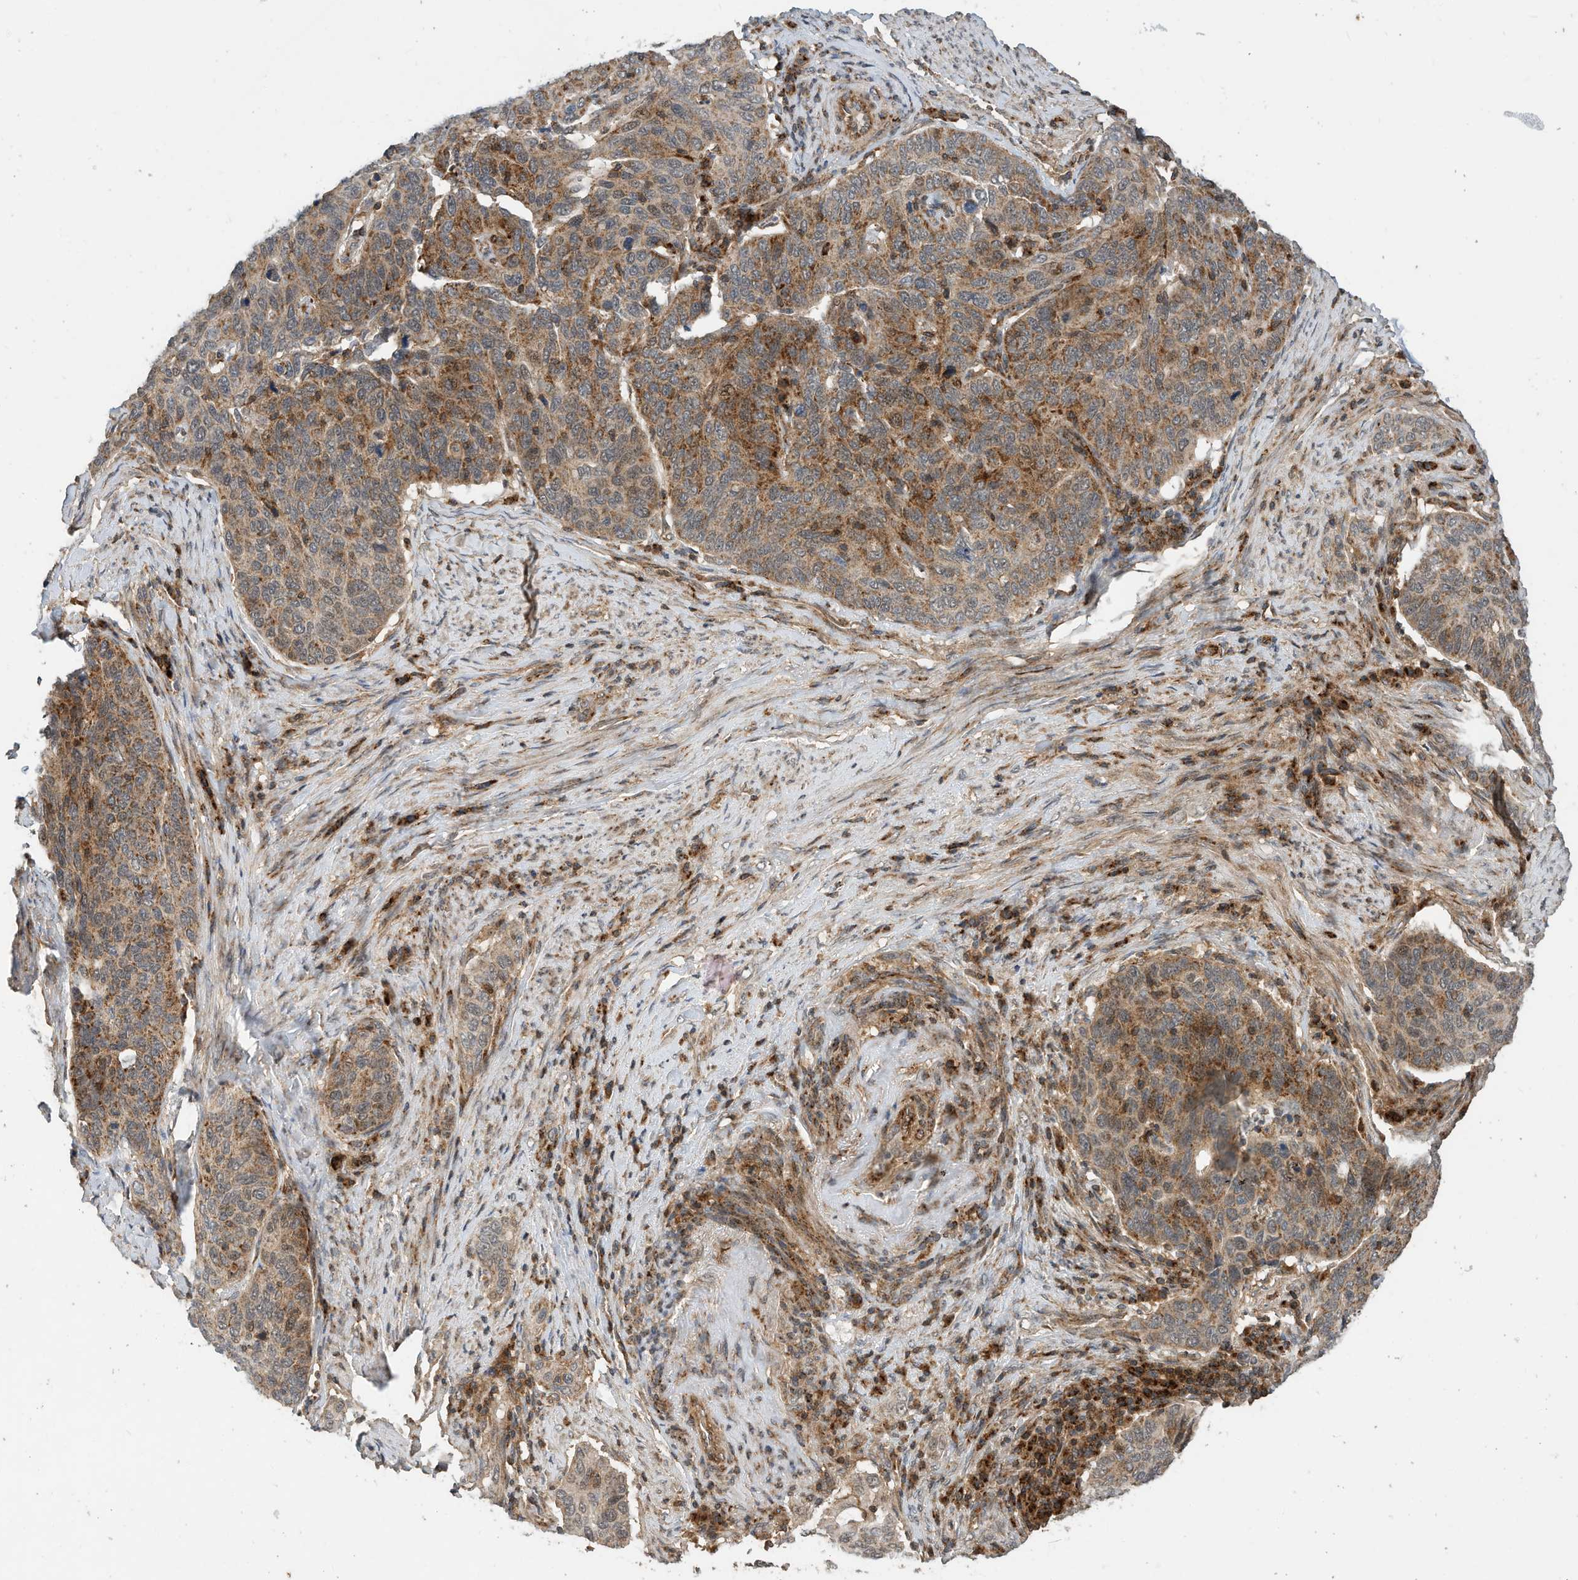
{"staining": {"intensity": "moderate", "quantity": ">75%", "location": "cytoplasmic/membranous"}, "tissue": "cervical cancer", "cell_type": "Tumor cells", "image_type": "cancer", "snomed": [{"axis": "morphology", "description": "Squamous cell carcinoma, NOS"}, {"axis": "topography", "description": "Cervix"}], "caption": "DAB (3,3'-diaminobenzidine) immunohistochemical staining of cervical cancer (squamous cell carcinoma) displays moderate cytoplasmic/membranous protein expression in about >75% of tumor cells. (Brightfield microscopy of DAB IHC at high magnification).", "gene": "CPAMD8", "patient": {"sex": "female", "age": 60}}